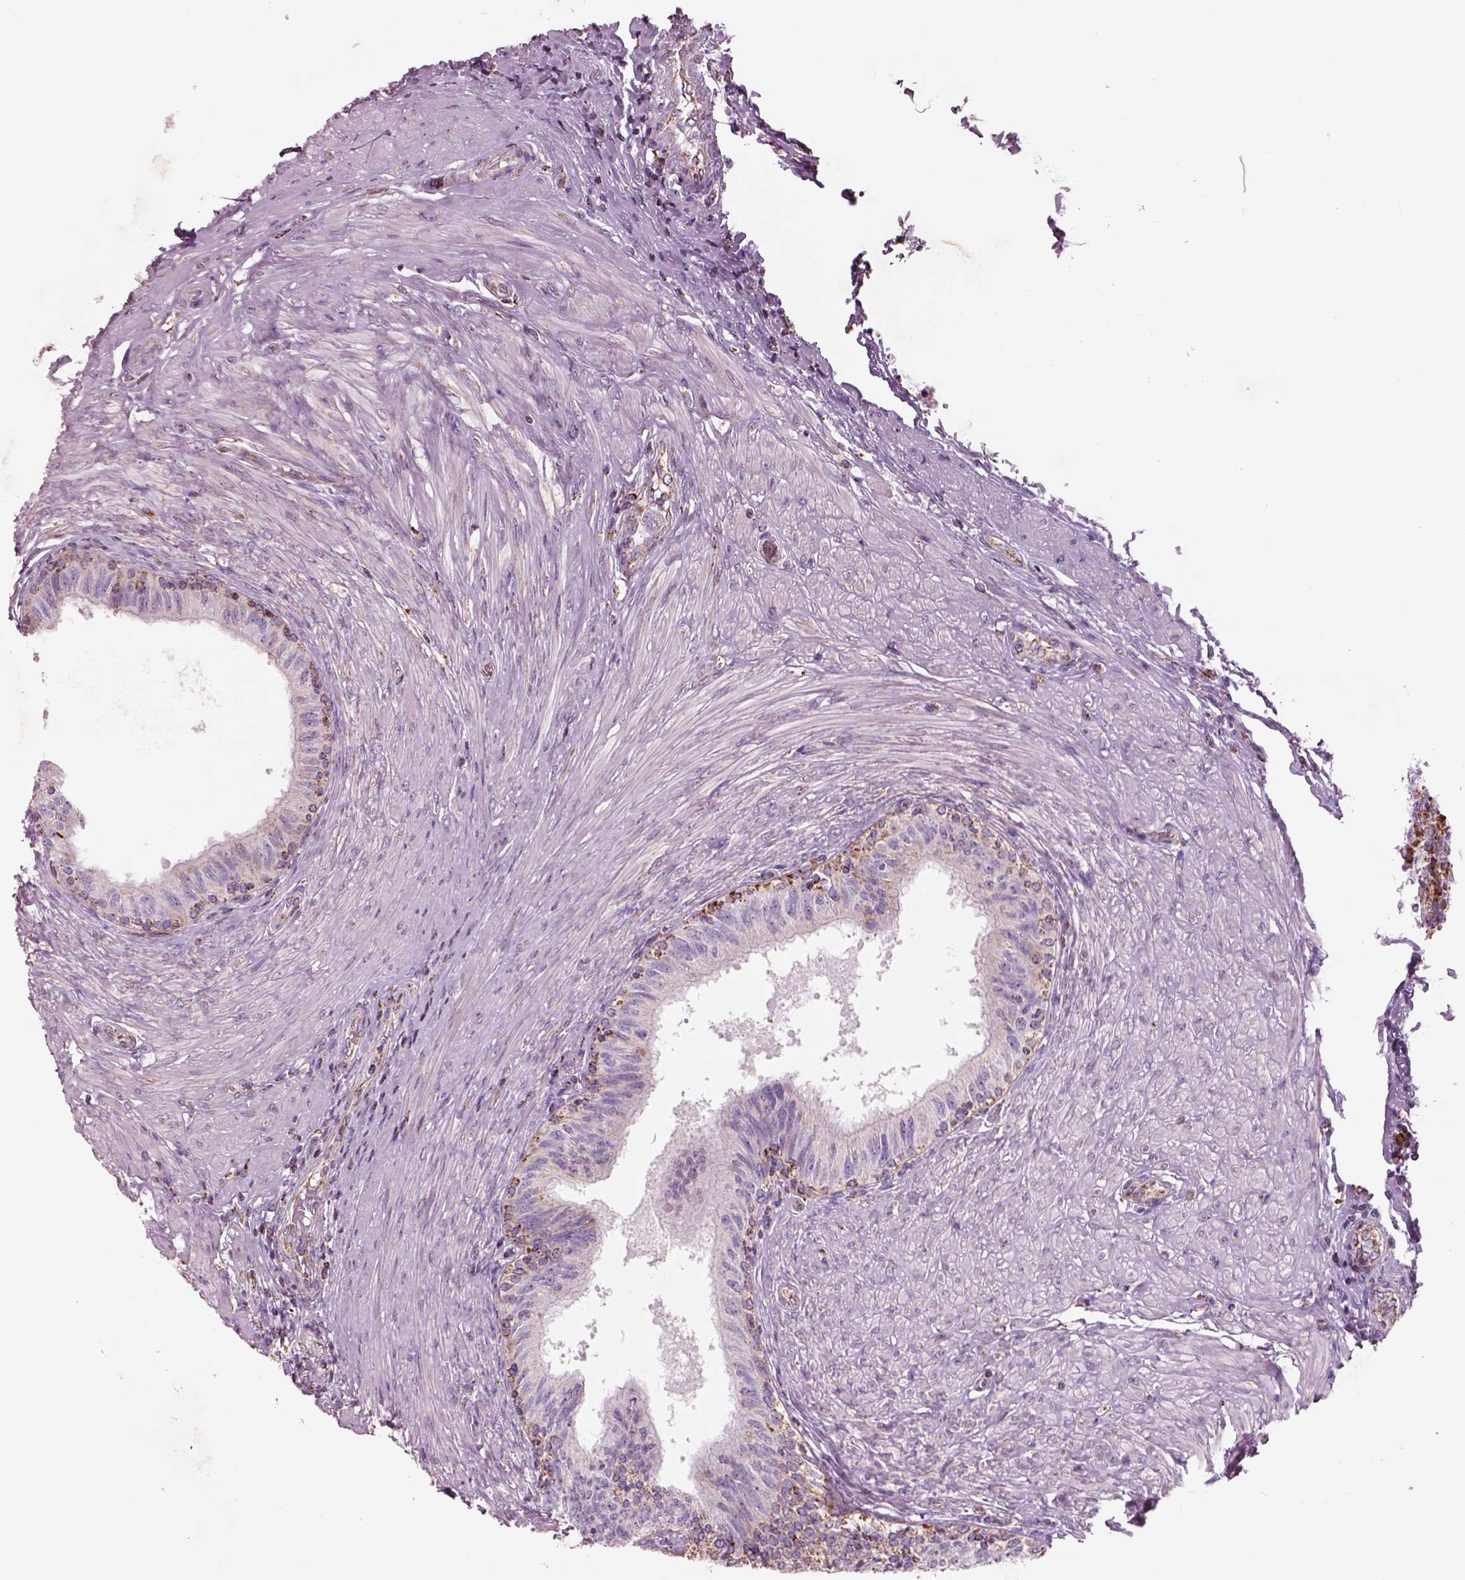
{"staining": {"intensity": "strong", "quantity": "25%-75%", "location": "cytoplasmic/membranous"}, "tissue": "epididymis", "cell_type": "Glandular cells", "image_type": "normal", "snomed": [{"axis": "morphology", "description": "Normal tissue, NOS"}, {"axis": "morphology", "description": "Seminoma, NOS"}, {"axis": "topography", "description": "Testis"}, {"axis": "topography", "description": "Epididymis"}], "caption": "Glandular cells show high levels of strong cytoplasmic/membranous positivity in approximately 25%-75% of cells in unremarkable epididymis. Using DAB (3,3'-diaminobenzidine) (brown) and hematoxylin (blue) stains, captured at high magnification using brightfield microscopy.", "gene": "SLC25A24", "patient": {"sex": "male", "age": 61}}